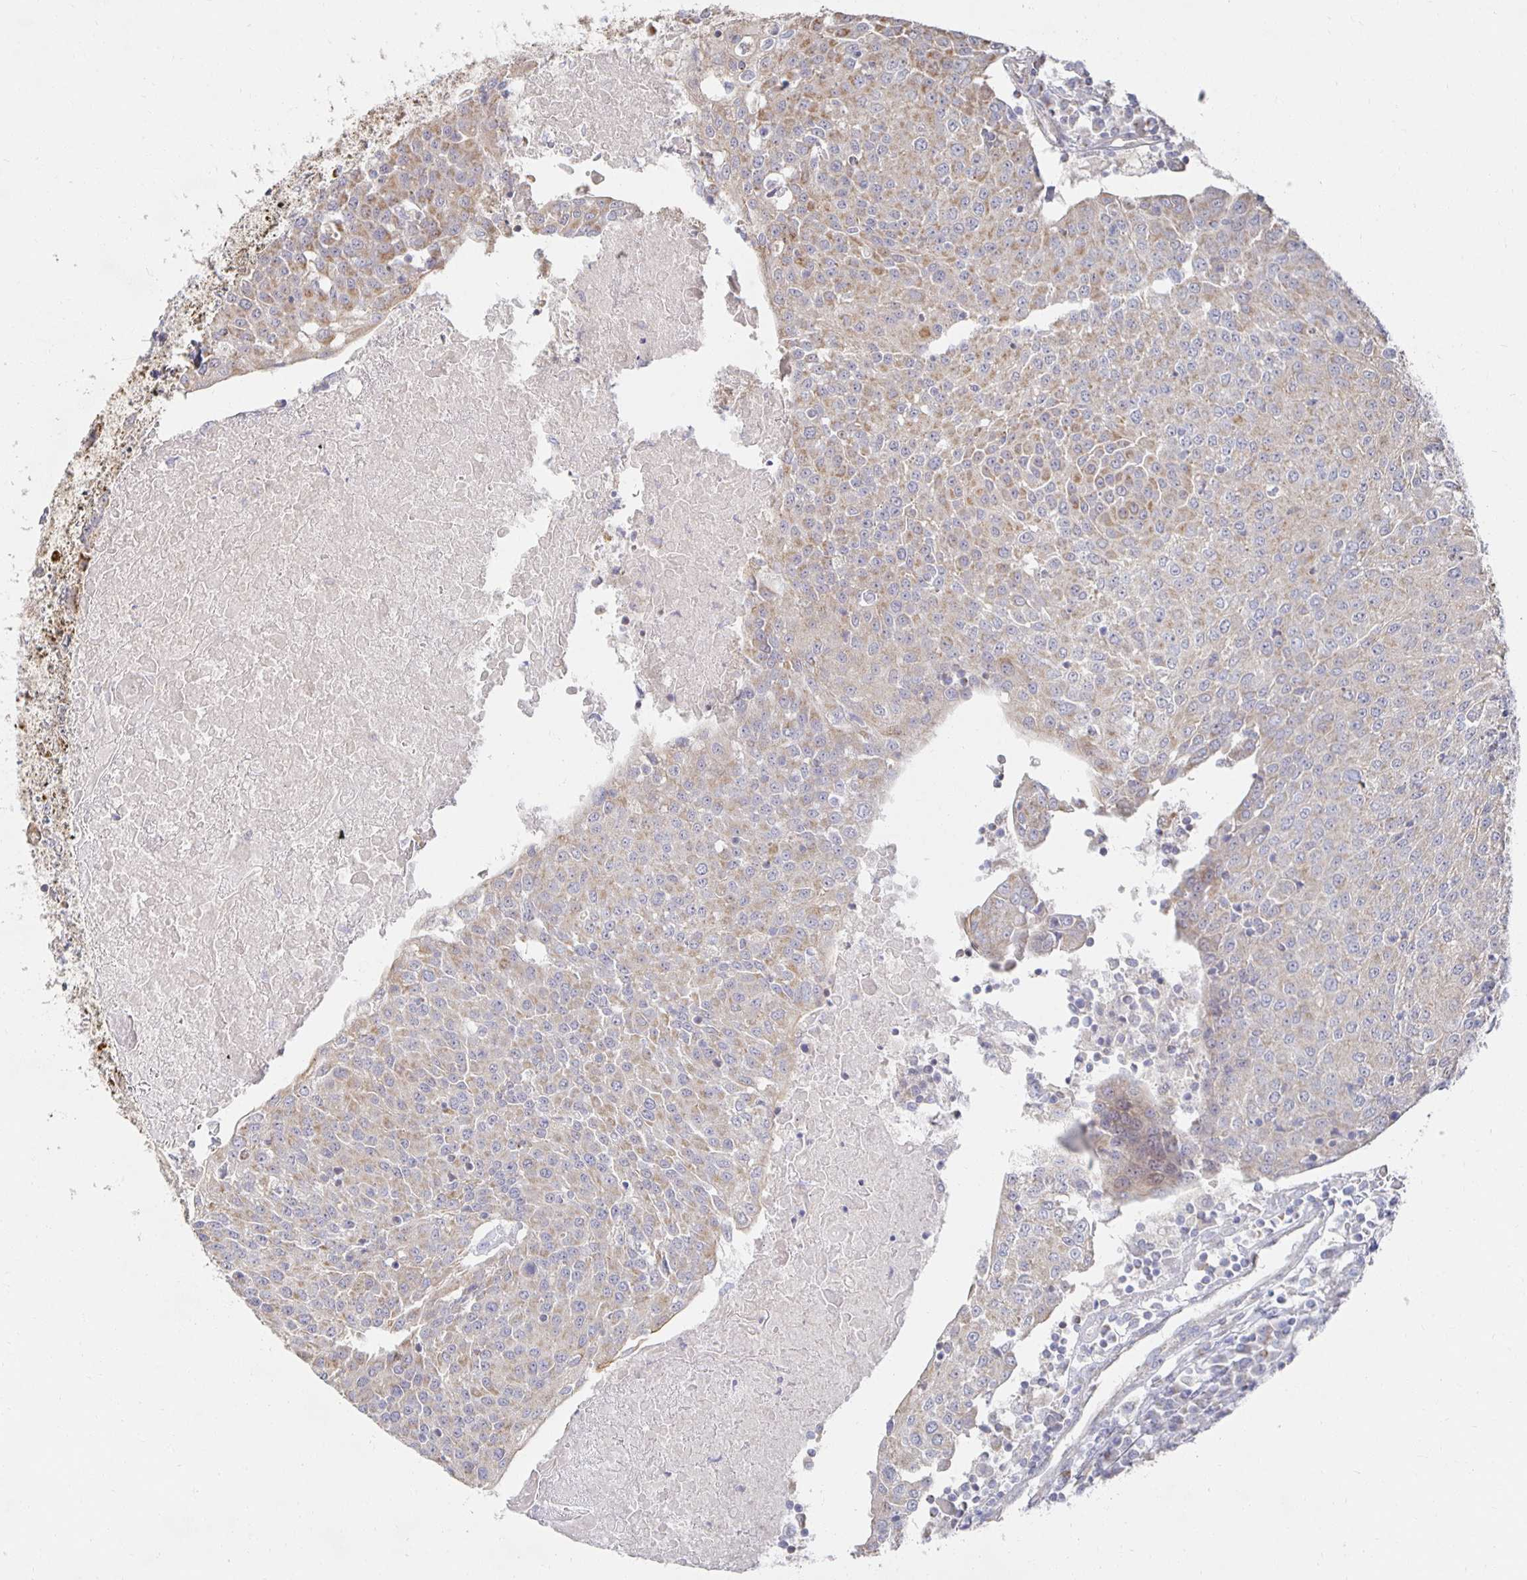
{"staining": {"intensity": "weak", "quantity": "<25%", "location": "cytoplasmic/membranous"}, "tissue": "urothelial cancer", "cell_type": "Tumor cells", "image_type": "cancer", "snomed": [{"axis": "morphology", "description": "Urothelial carcinoma, High grade"}, {"axis": "topography", "description": "Urinary bladder"}], "caption": "The immunohistochemistry image has no significant positivity in tumor cells of high-grade urothelial carcinoma tissue.", "gene": "NKX2-8", "patient": {"sex": "female", "age": 85}}